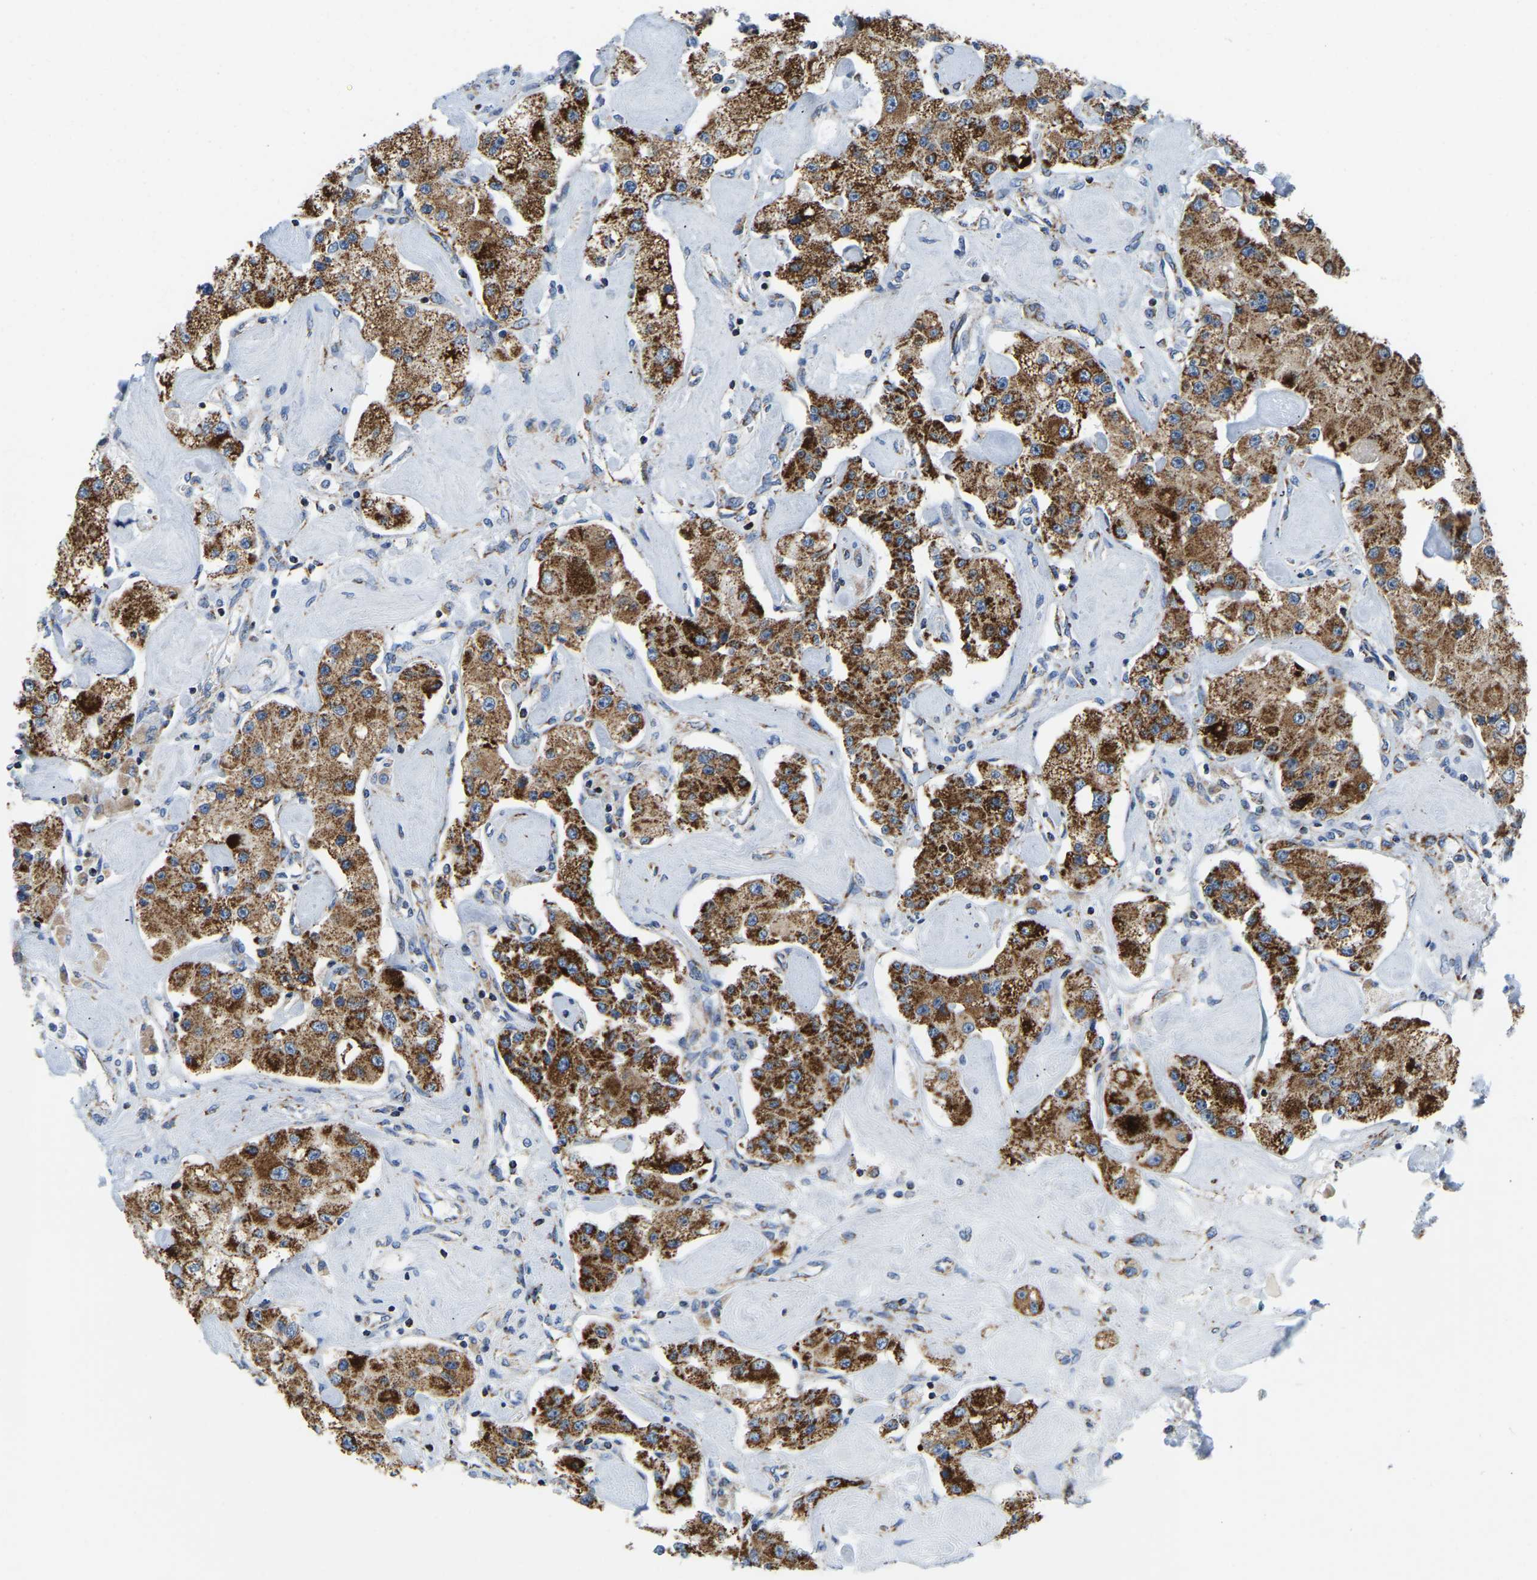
{"staining": {"intensity": "strong", "quantity": ">75%", "location": "cytoplasmic/membranous"}, "tissue": "carcinoid", "cell_type": "Tumor cells", "image_type": "cancer", "snomed": [{"axis": "morphology", "description": "Carcinoid, malignant, NOS"}, {"axis": "topography", "description": "Pancreas"}], "caption": "A brown stain highlights strong cytoplasmic/membranous positivity of a protein in carcinoid tumor cells.", "gene": "SFXN1", "patient": {"sex": "male", "age": 41}}